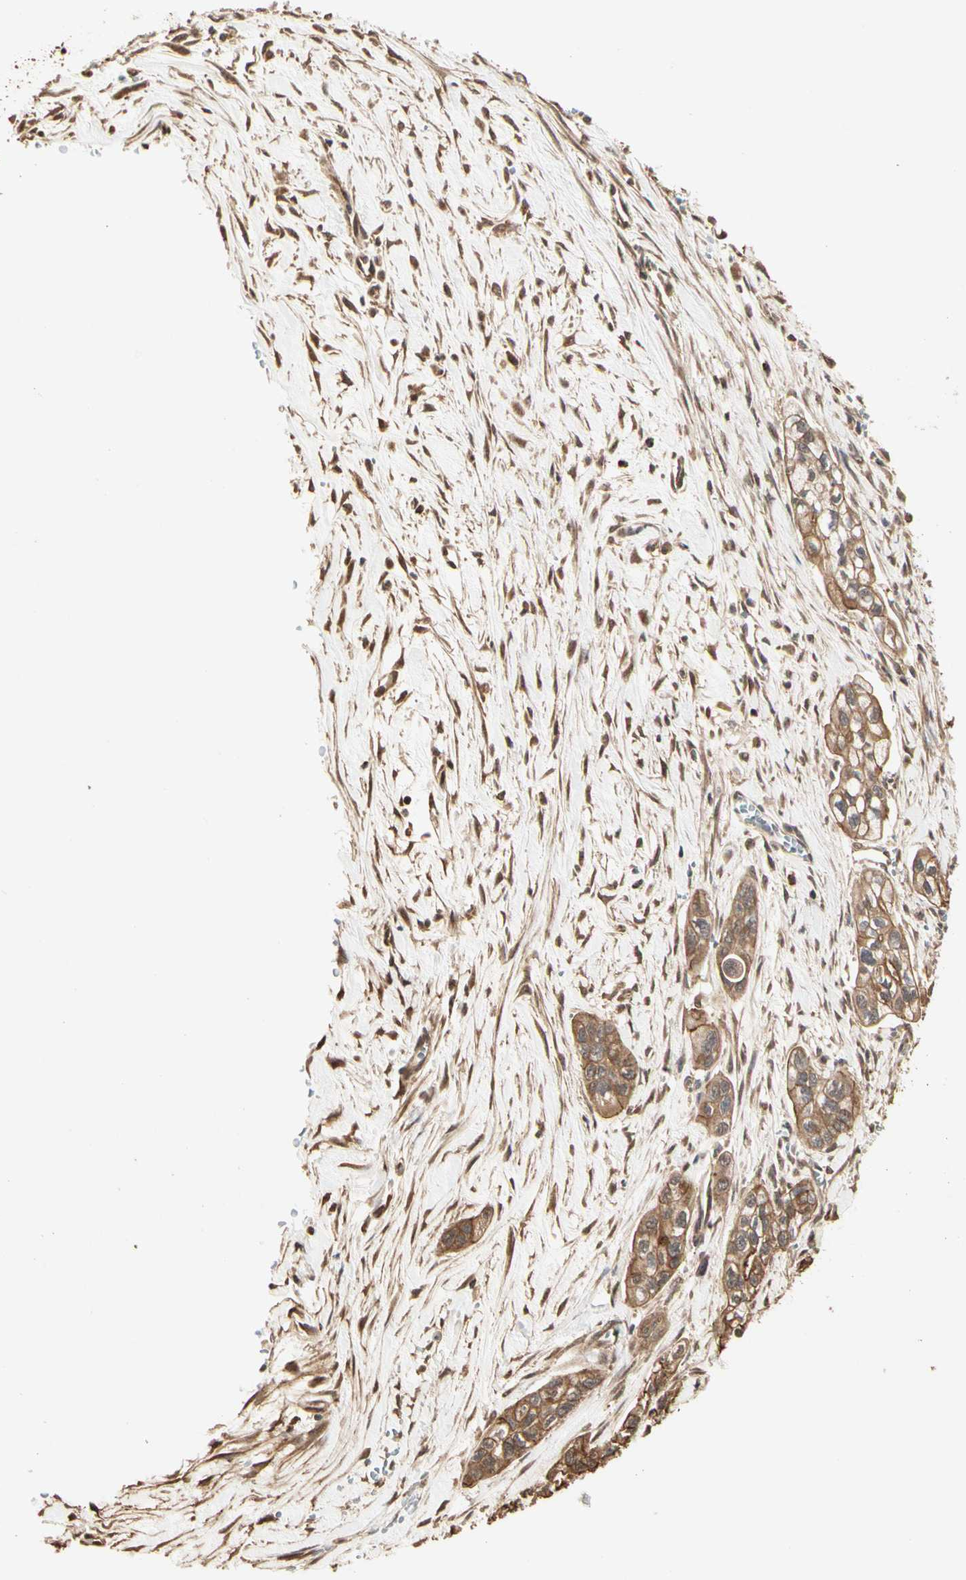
{"staining": {"intensity": "moderate", "quantity": ">75%", "location": "cytoplasmic/membranous"}, "tissue": "pancreatic cancer", "cell_type": "Tumor cells", "image_type": "cancer", "snomed": [{"axis": "morphology", "description": "Adenocarcinoma, NOS"}, {"axis": "topography", "description": "Pancreas"}], "caption": "Brown immunohistochemical staining in pancreatic adenocarcinoma shows moderate cytoplasmic/membranous expression in about >75% of tumor cells.", "gene": "TAOK1", "patient": {"sex": "male", "age": 74}}